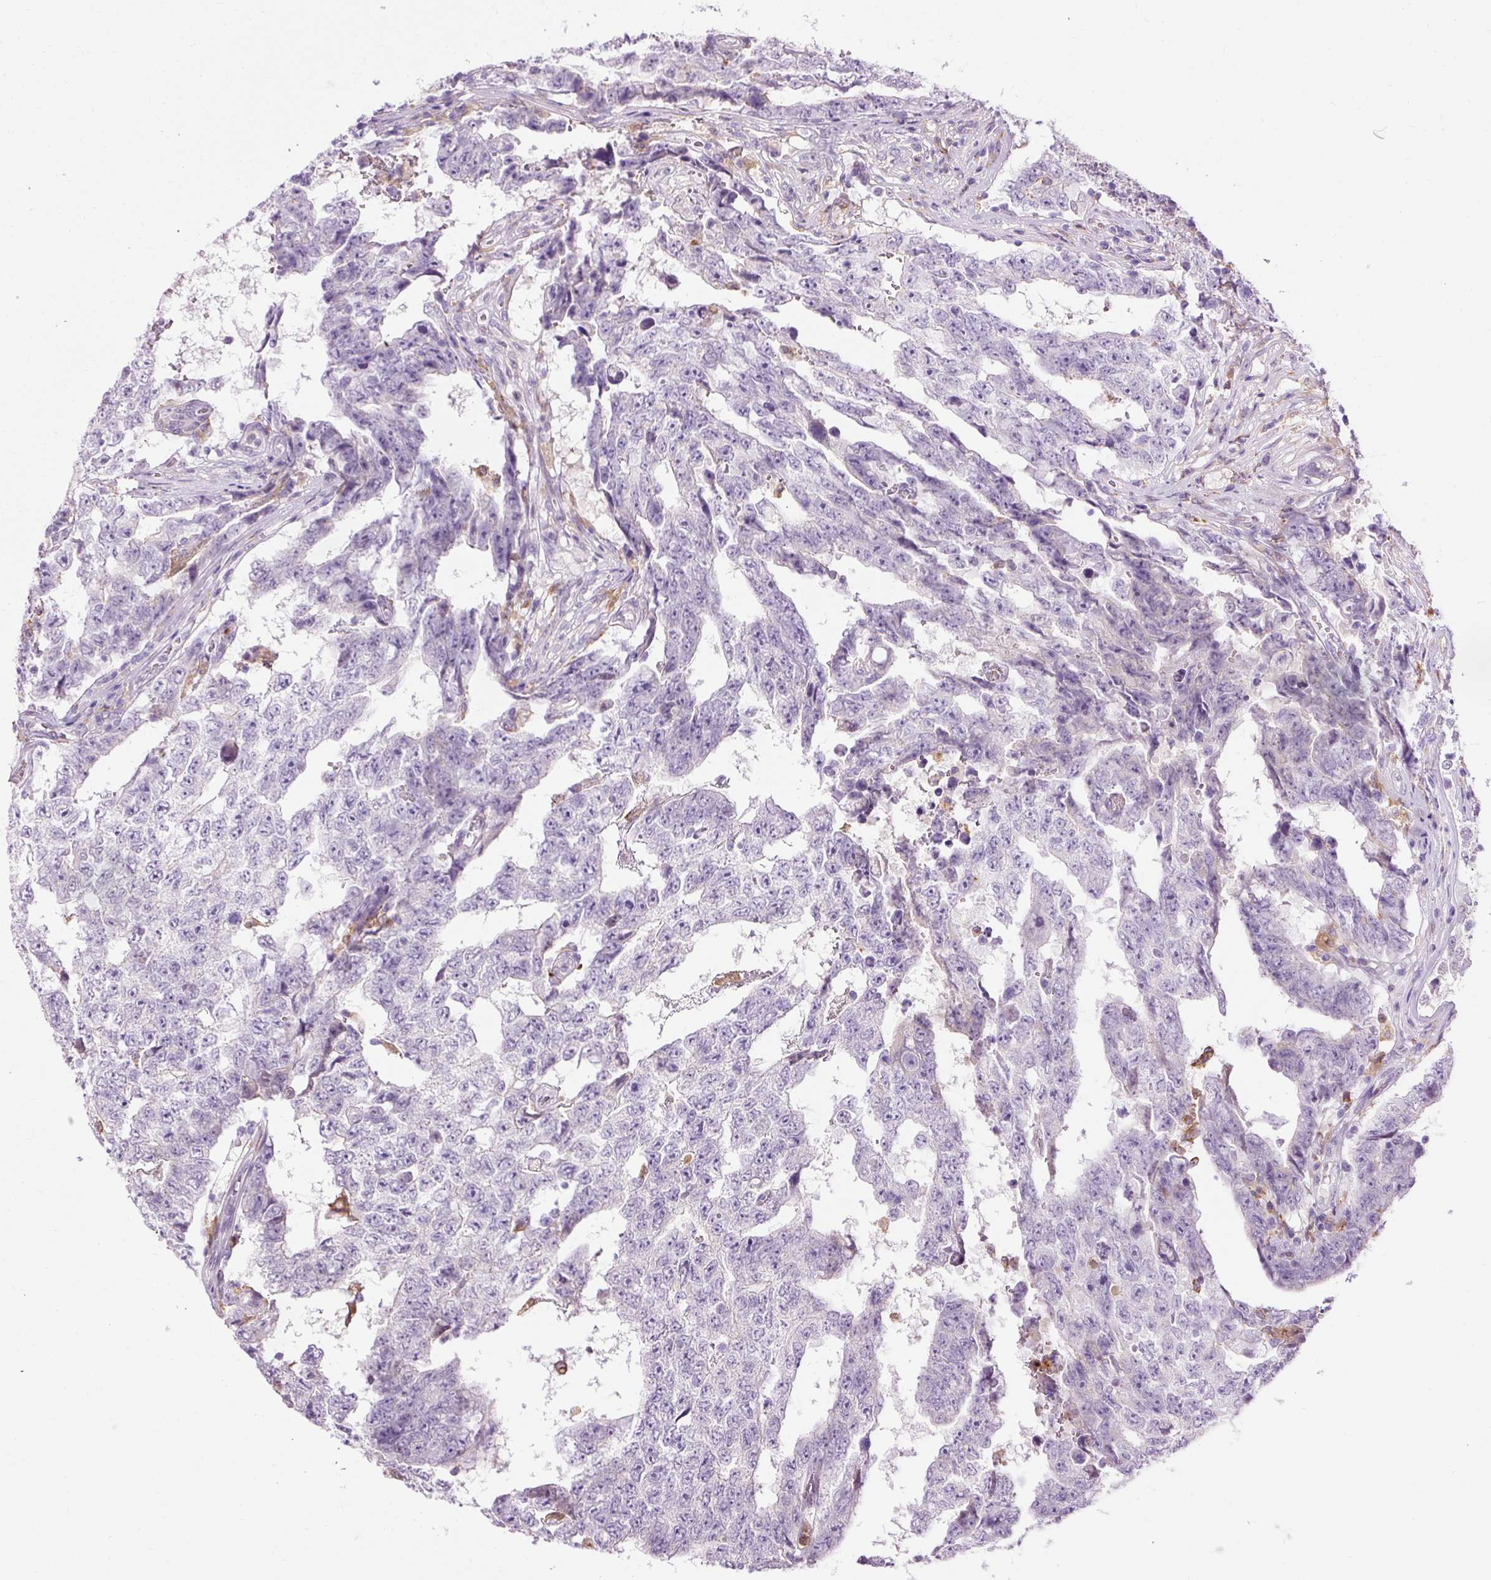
{"staining": {"intensity": "negative", "quantity": "none", "location": "none"}, "tissue": "testis cancer", "cell_type": "Tumor cells", "image_type": "cancer", "snomed": [{"axis": "morphology", "description": "Carcinoma, Embryonal, NOS"}, {"axis": "topography", "description": "Testis"}], "caption": "DAB (3,3'-diaminobenzidine) immunohistochemical staining of testis embryonal carcinoma shows no significant expression in tumor cells.", "gene": "LY86", "patient": {"sex": "male", "age": 25}}